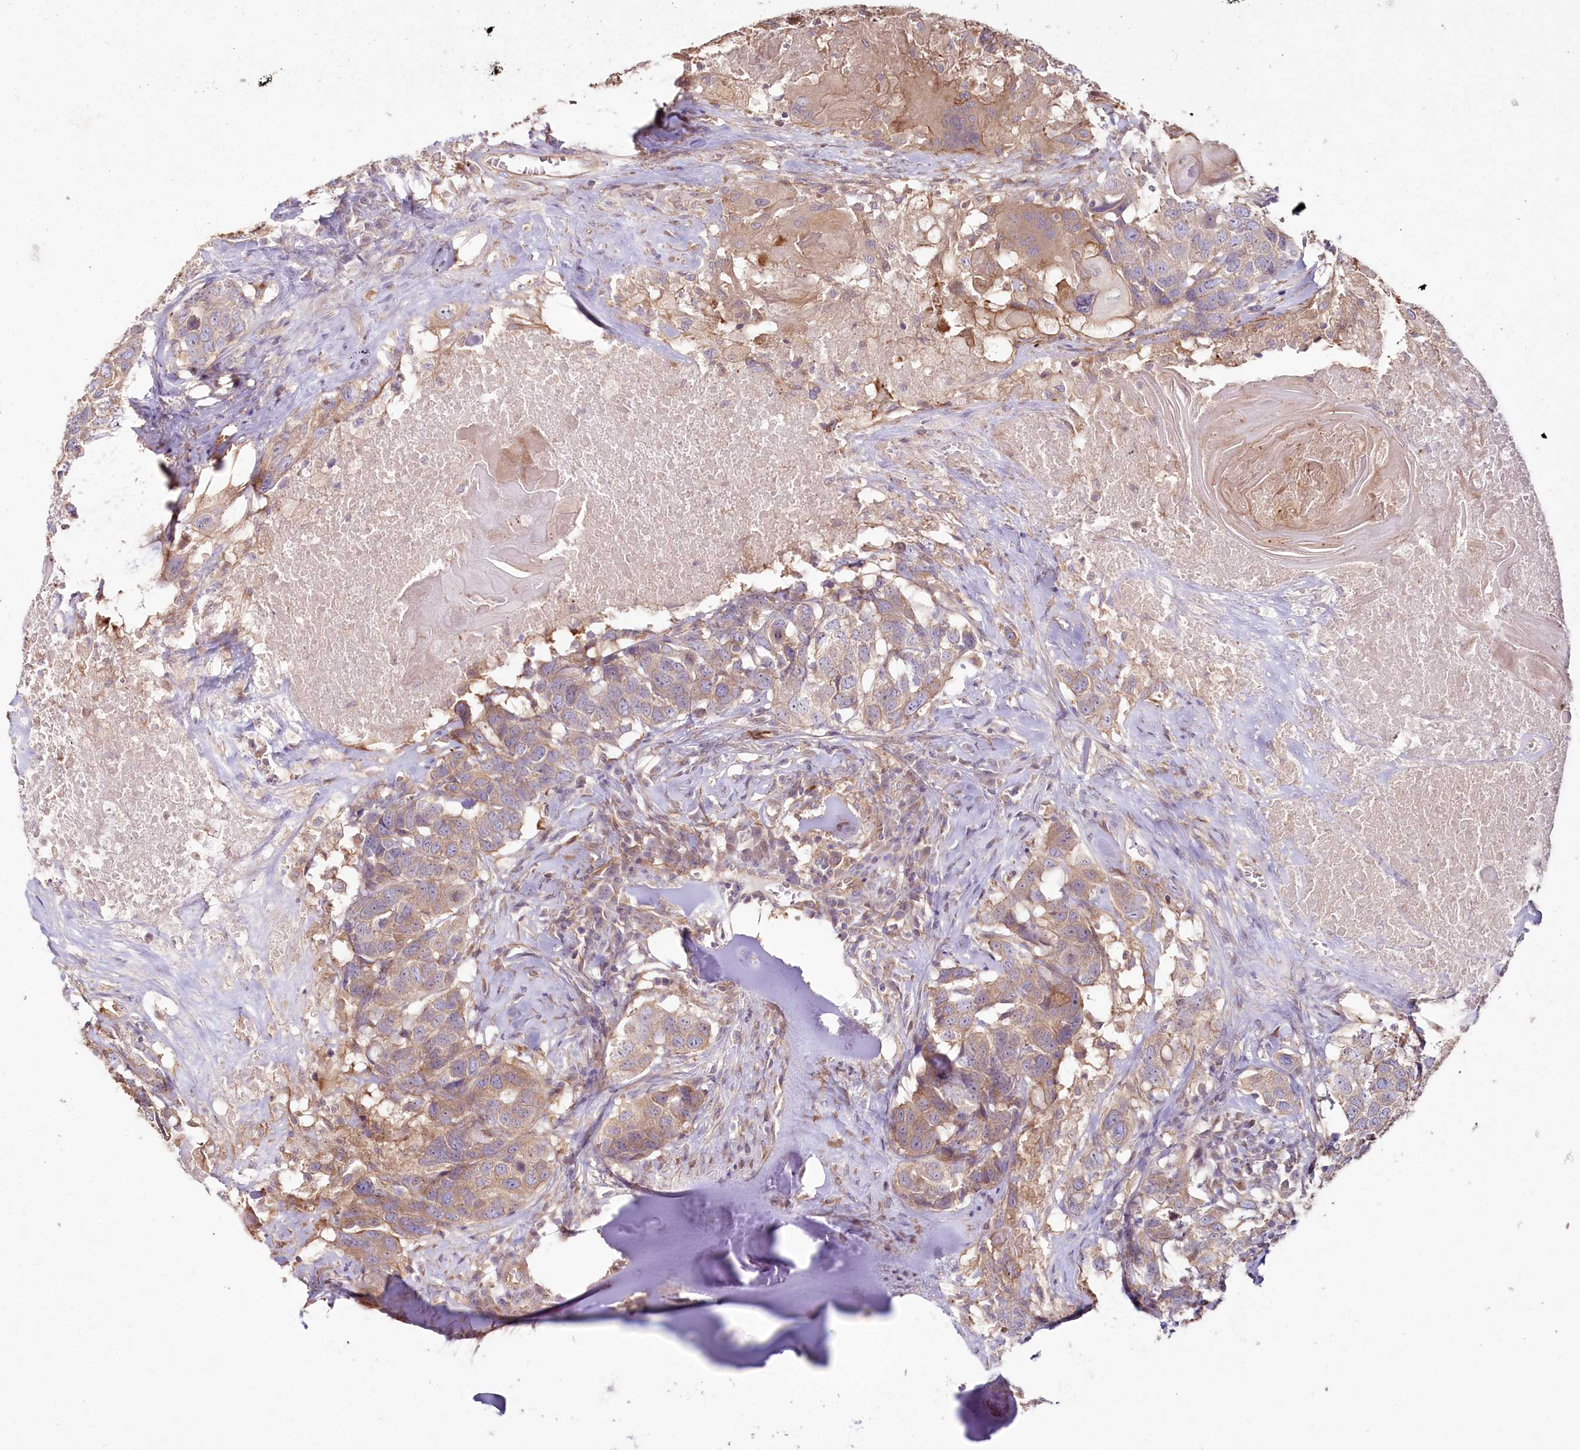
{"staining": {"intensity": "moderate", "quantity": ">75%", "location": "cytoplasmic/membranous"}, "tissue": "head and neck cancer", "cell_type": "Tumor cells", "image_type": "cancer", "snomed": [{"axis": "morphology", "description": "Squamous cell carcinoma, NOS"}, {"axis": "topography", "description": "Head-Neck"}], "caption": "High-power microscopy captured an immunohistochemistry (IHC) micrograph of squamous cell carcinoma (head and neck), revealing moderate cytoplasmic/membranous positivity in about >75% of tumor cells.", "gene": "SUMF1", "patient": {"sex": "male", "age": 66}}